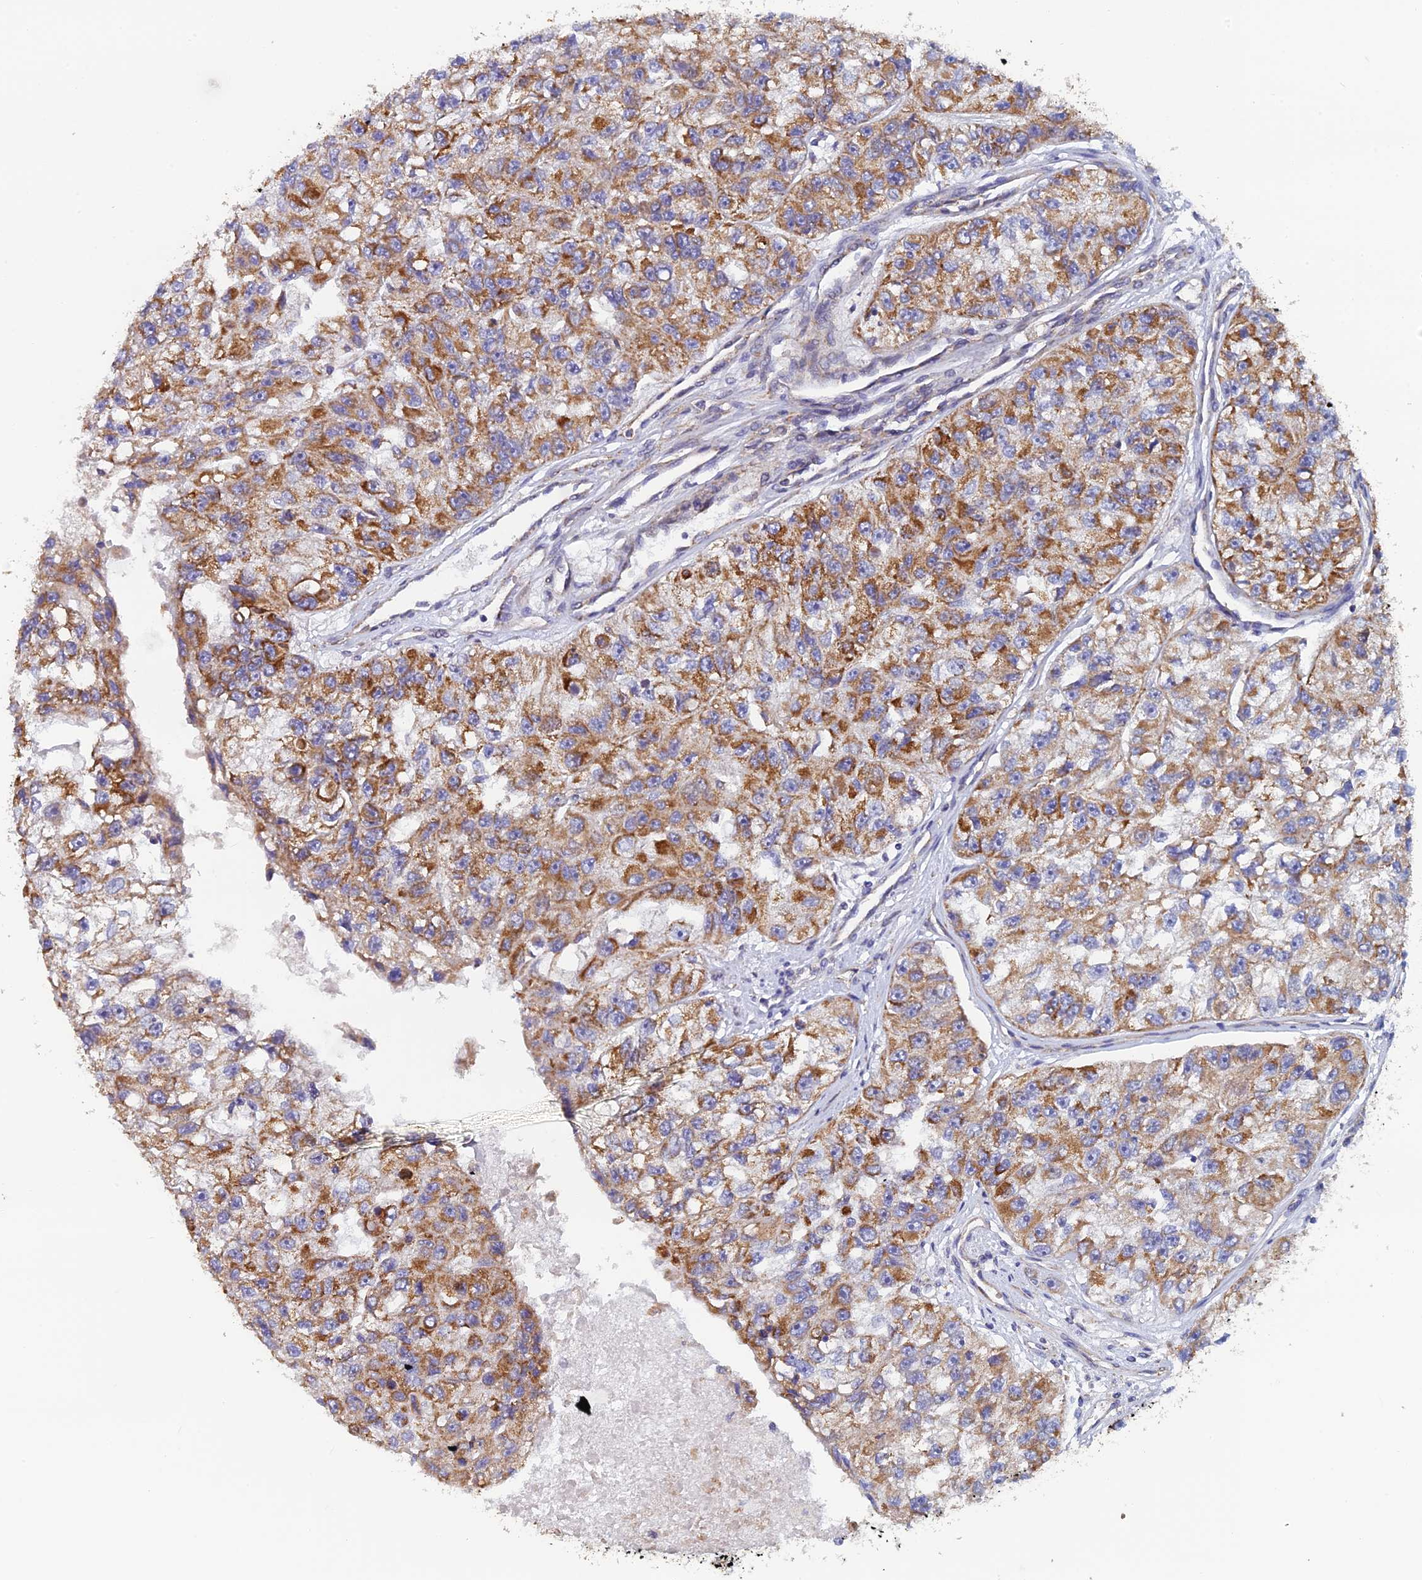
{"staining": {"intensity": "moderate", "quantity": ">75%", "location": "cytoplasmic/membranous"}, "tissue": "renal cancer", "cell_type": "Tumor cells", "image_type": "cancer", "snomed": [{"axis": "morphology", "description": "Adenocarcinoma, NOS"}, {"axis": "topography", "description": "Kidney"}], "caption": "An IHC micrograph of tumor tissue is shown. Protein staining in brown labels moderate cytoplasmic/membranous positivity in renal adenocarcinoma within tumor cells.", "gene": "MRPS9", "patient": {"sex": "male", "age": 63}}